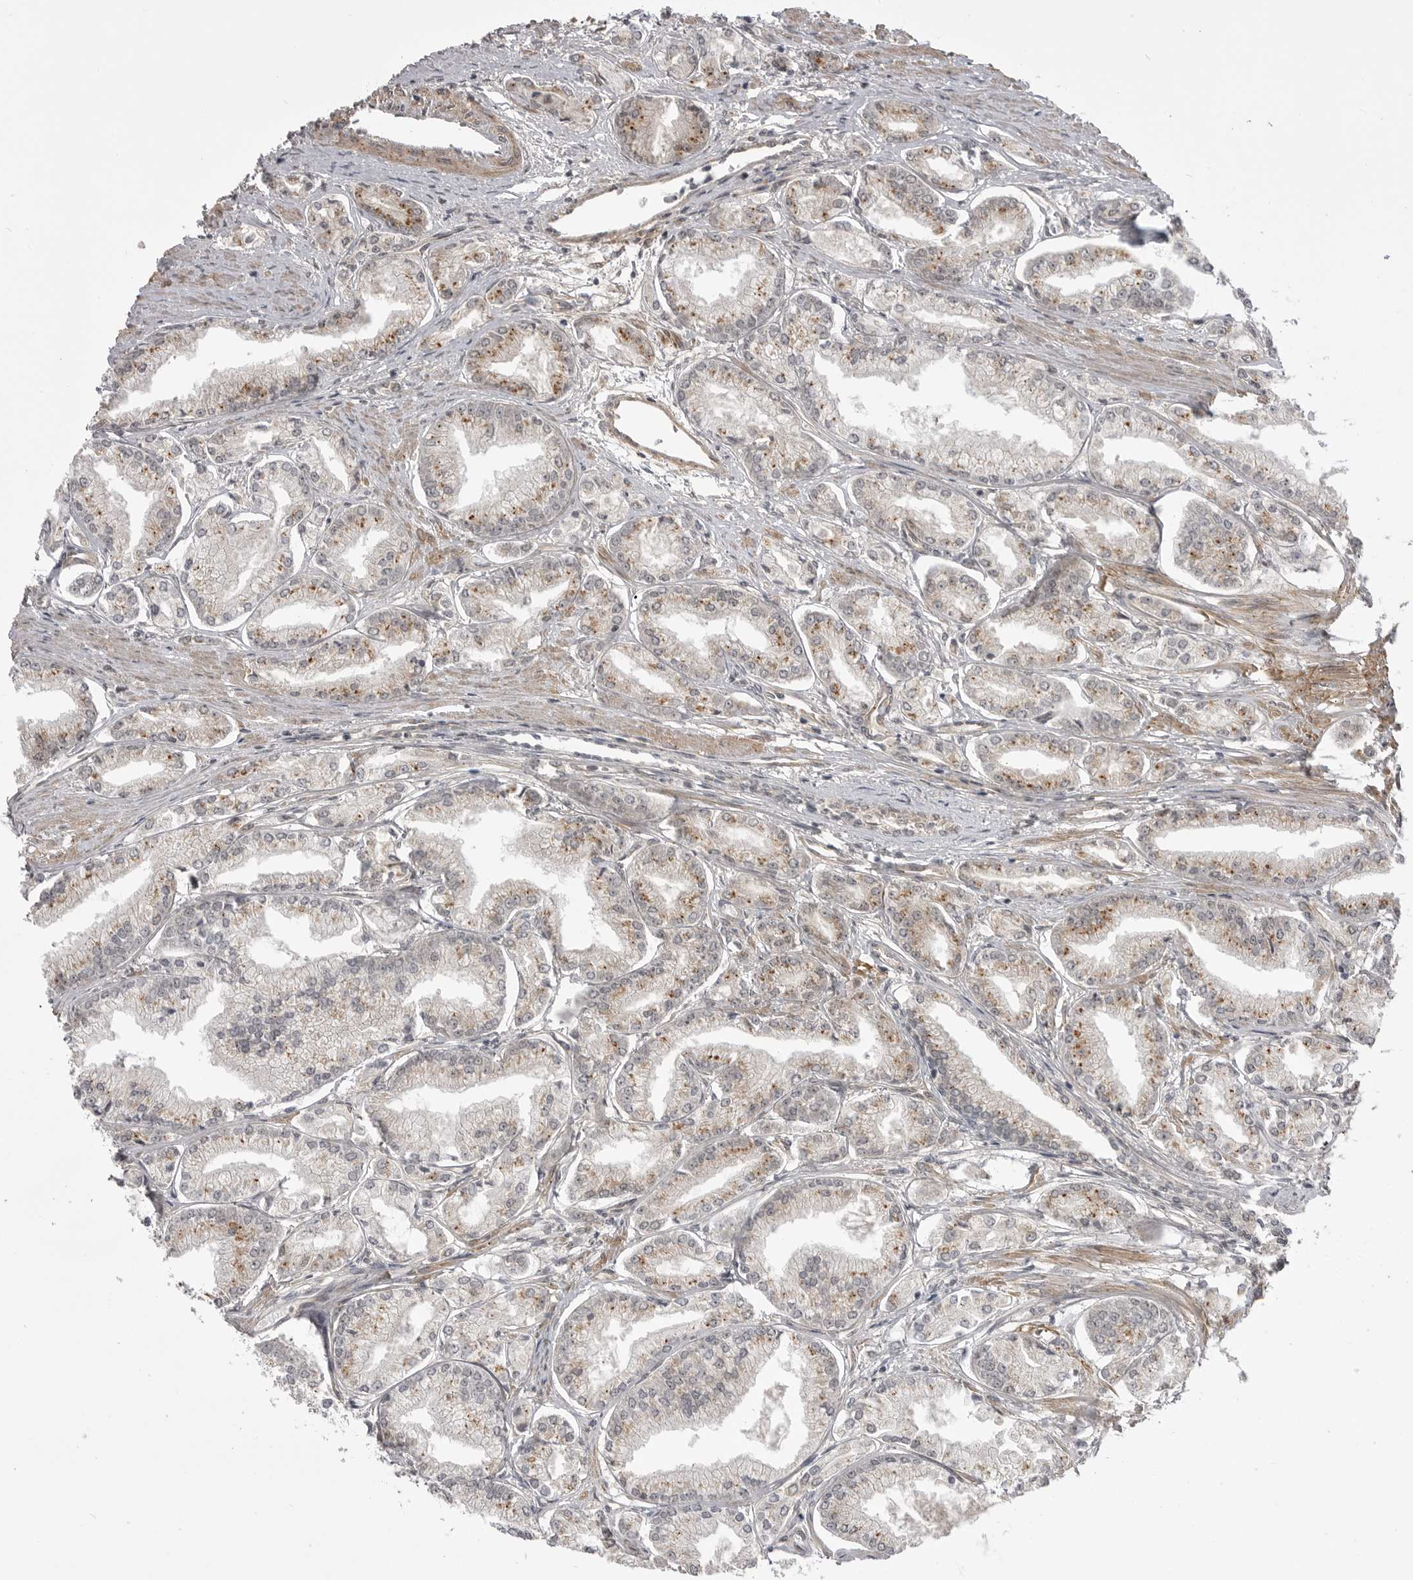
{"staining": {"intensity": "moderate", "quantity": ">75%", "location": "cytoplasmic/membranous"}, "tissue": "prostate cancer", "cell_type": "Tumor cells", "image_type": "cancer", "snomed": [{"axis": "morphology", "description": "Adenocarcinoma, Low grade"}, {"axis": "topography", "description": "Prostate"}], "caption": "This histopathology image demonstrates prostate cancer stained with immunohistochemistry (IHC) to label a protein in brown. The cytoplasmic/membranous of tumor cells show moderate positivity for the protein. Nuclei are counter-stained blue.", "gene": "PDCL", "patient": {"sex": "male", "age": 52}}